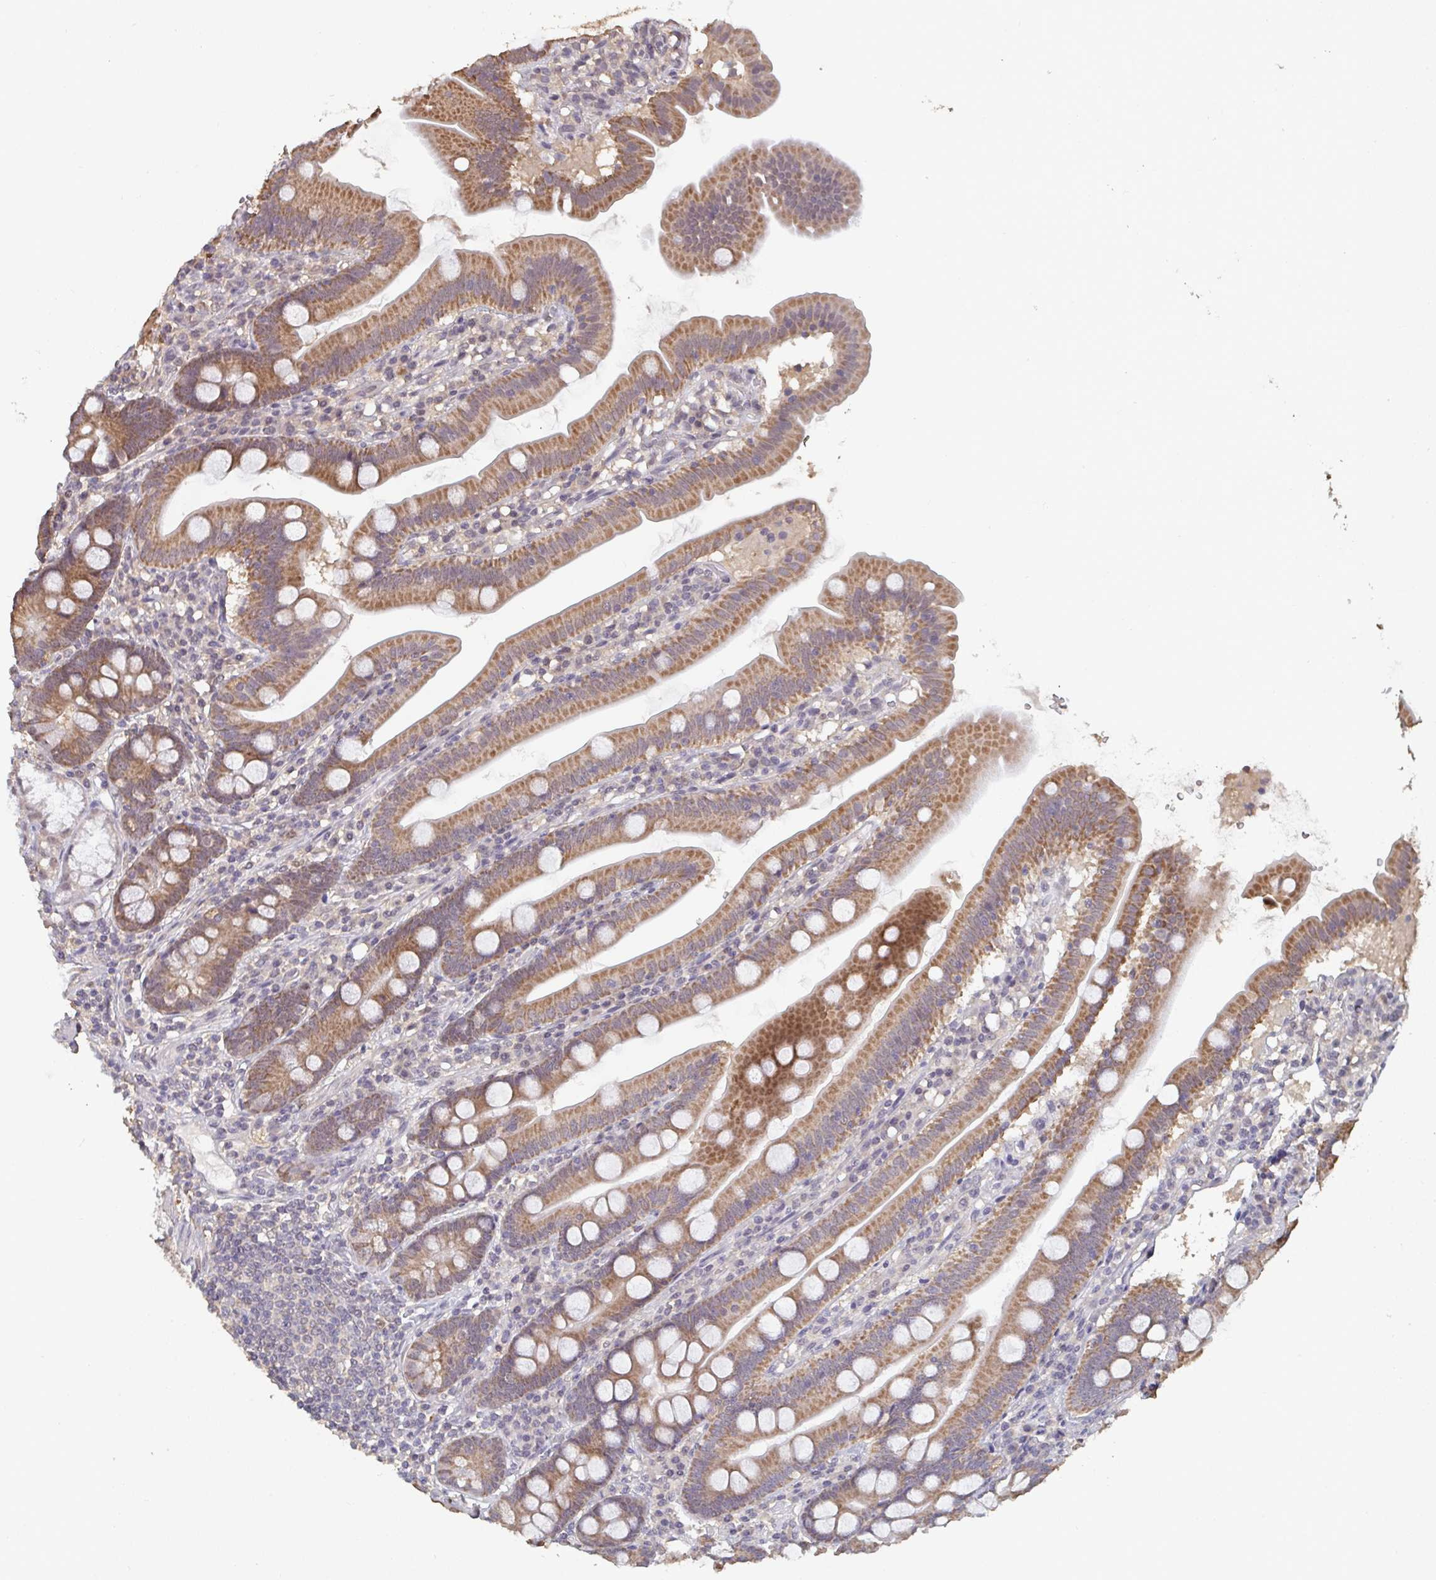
{"staining": {"intensity": "moderate", "quantity": ">75%", "location": "cytoplasmic/membranous"}, "tissue": "duodenum", "cell_type": "Glandular cells", "image_type": "normal", "snomed": [{"axis": "morphology", "description": "Normal tissue, NOS"}, {"axis": "topography", "description": "Duodenum"}], "caption": "Protein analysis of normal duodenum displays moderate cytoplasmic/membranous expression in approximately >75% of glandular cells.", "gene": "LIX1", "patient": {"sex": "female", "age": 67}}